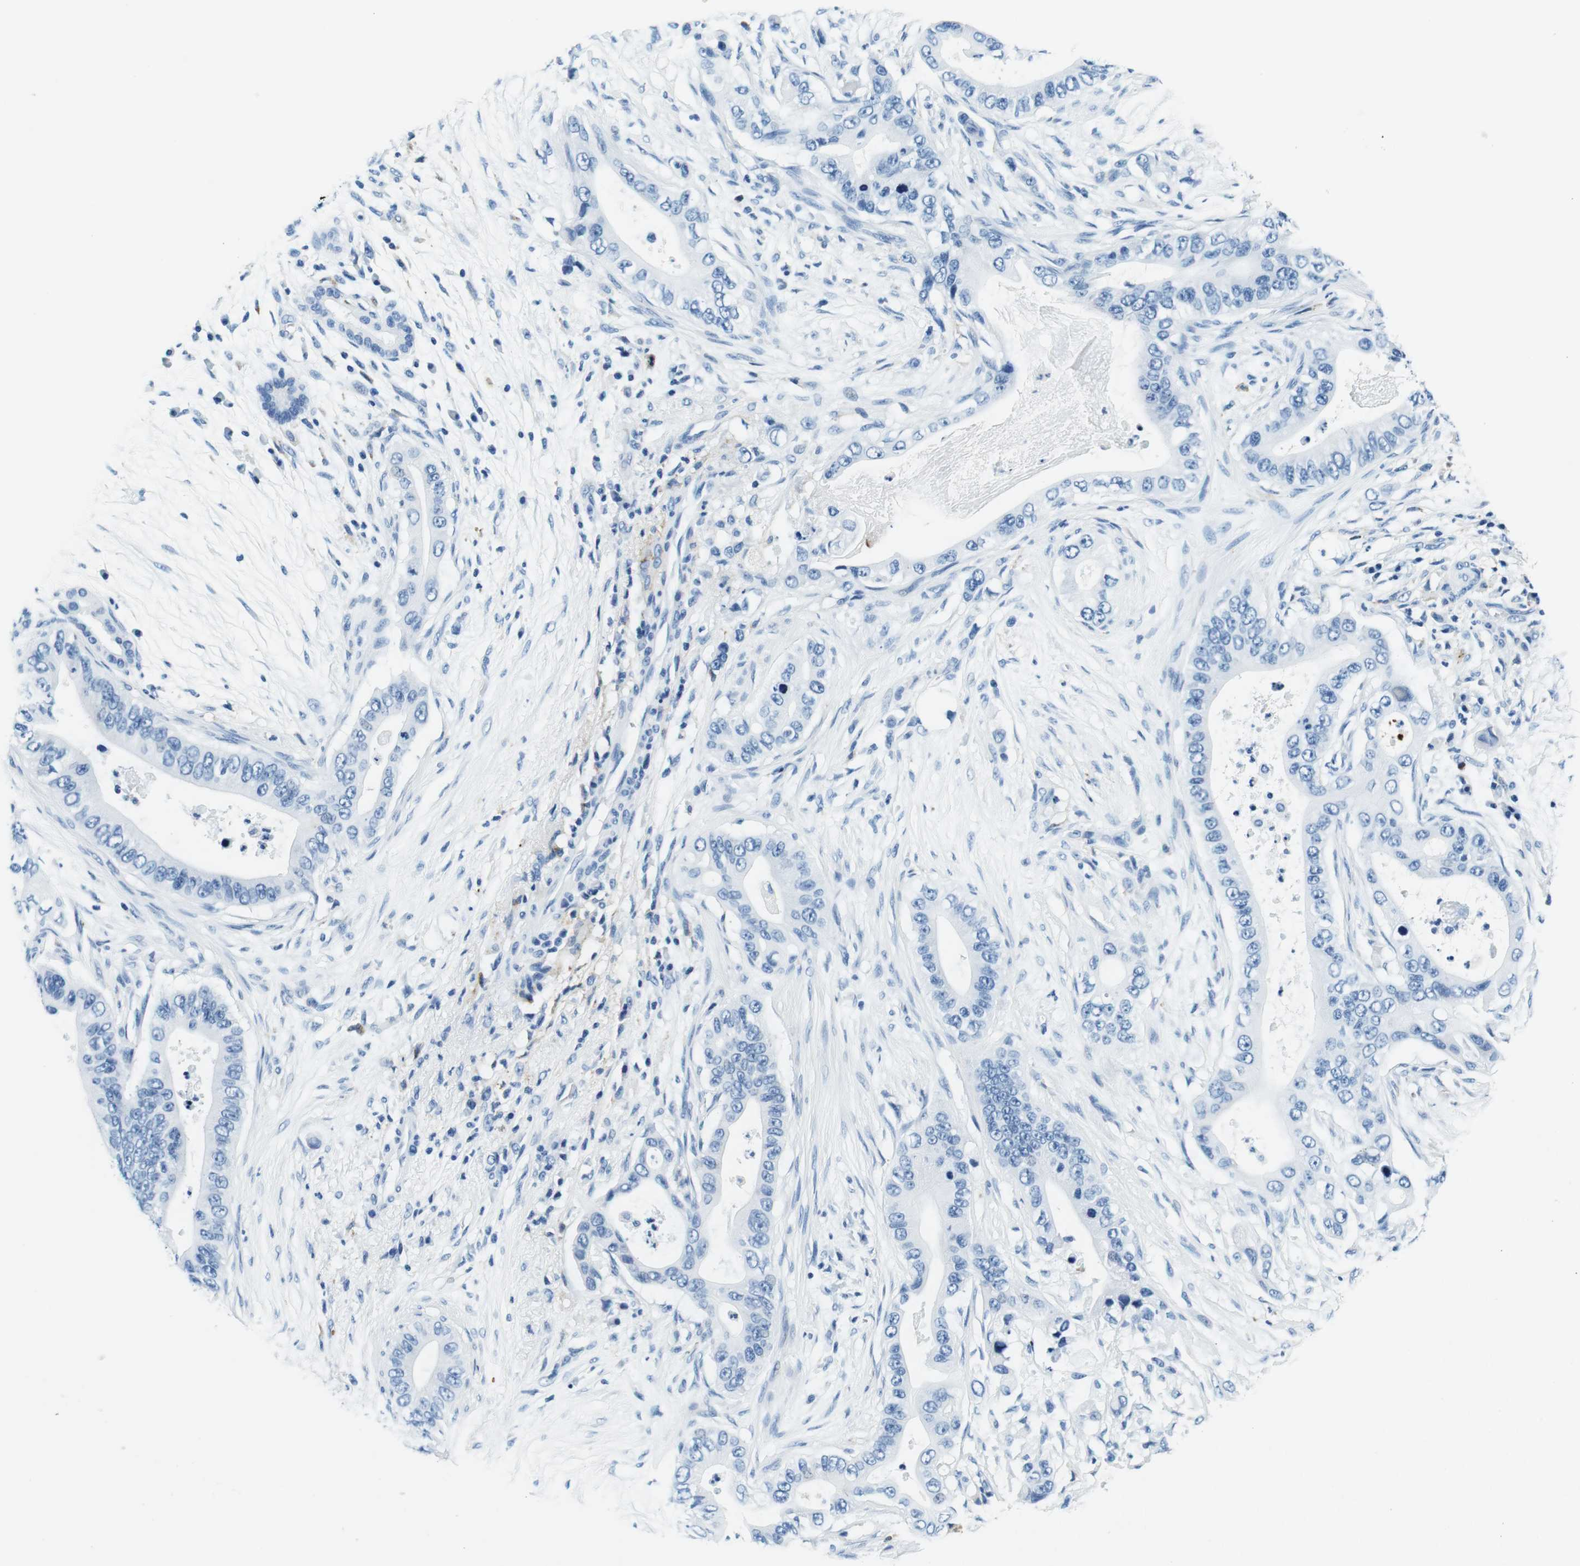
{"staining": {"intensity": "negative", "quantity": "none", "location": "none"}, "tissue": "pancreatic cancer", "cell_type": "Tumor cells", "image_type": "cancer", "snomed": [{"axis": "morphology", "description": "Adenocarcinoma, NOS"}, {"axis": "topography", "description": "Pancreas"}], "caption": "DAB immunohistochemical staining of pancreatic adenocarcinoma displays no significant staining in tumor cells.", "gene": "HLA-DRB1", "patient": {"sex": "male", "age": 77}}